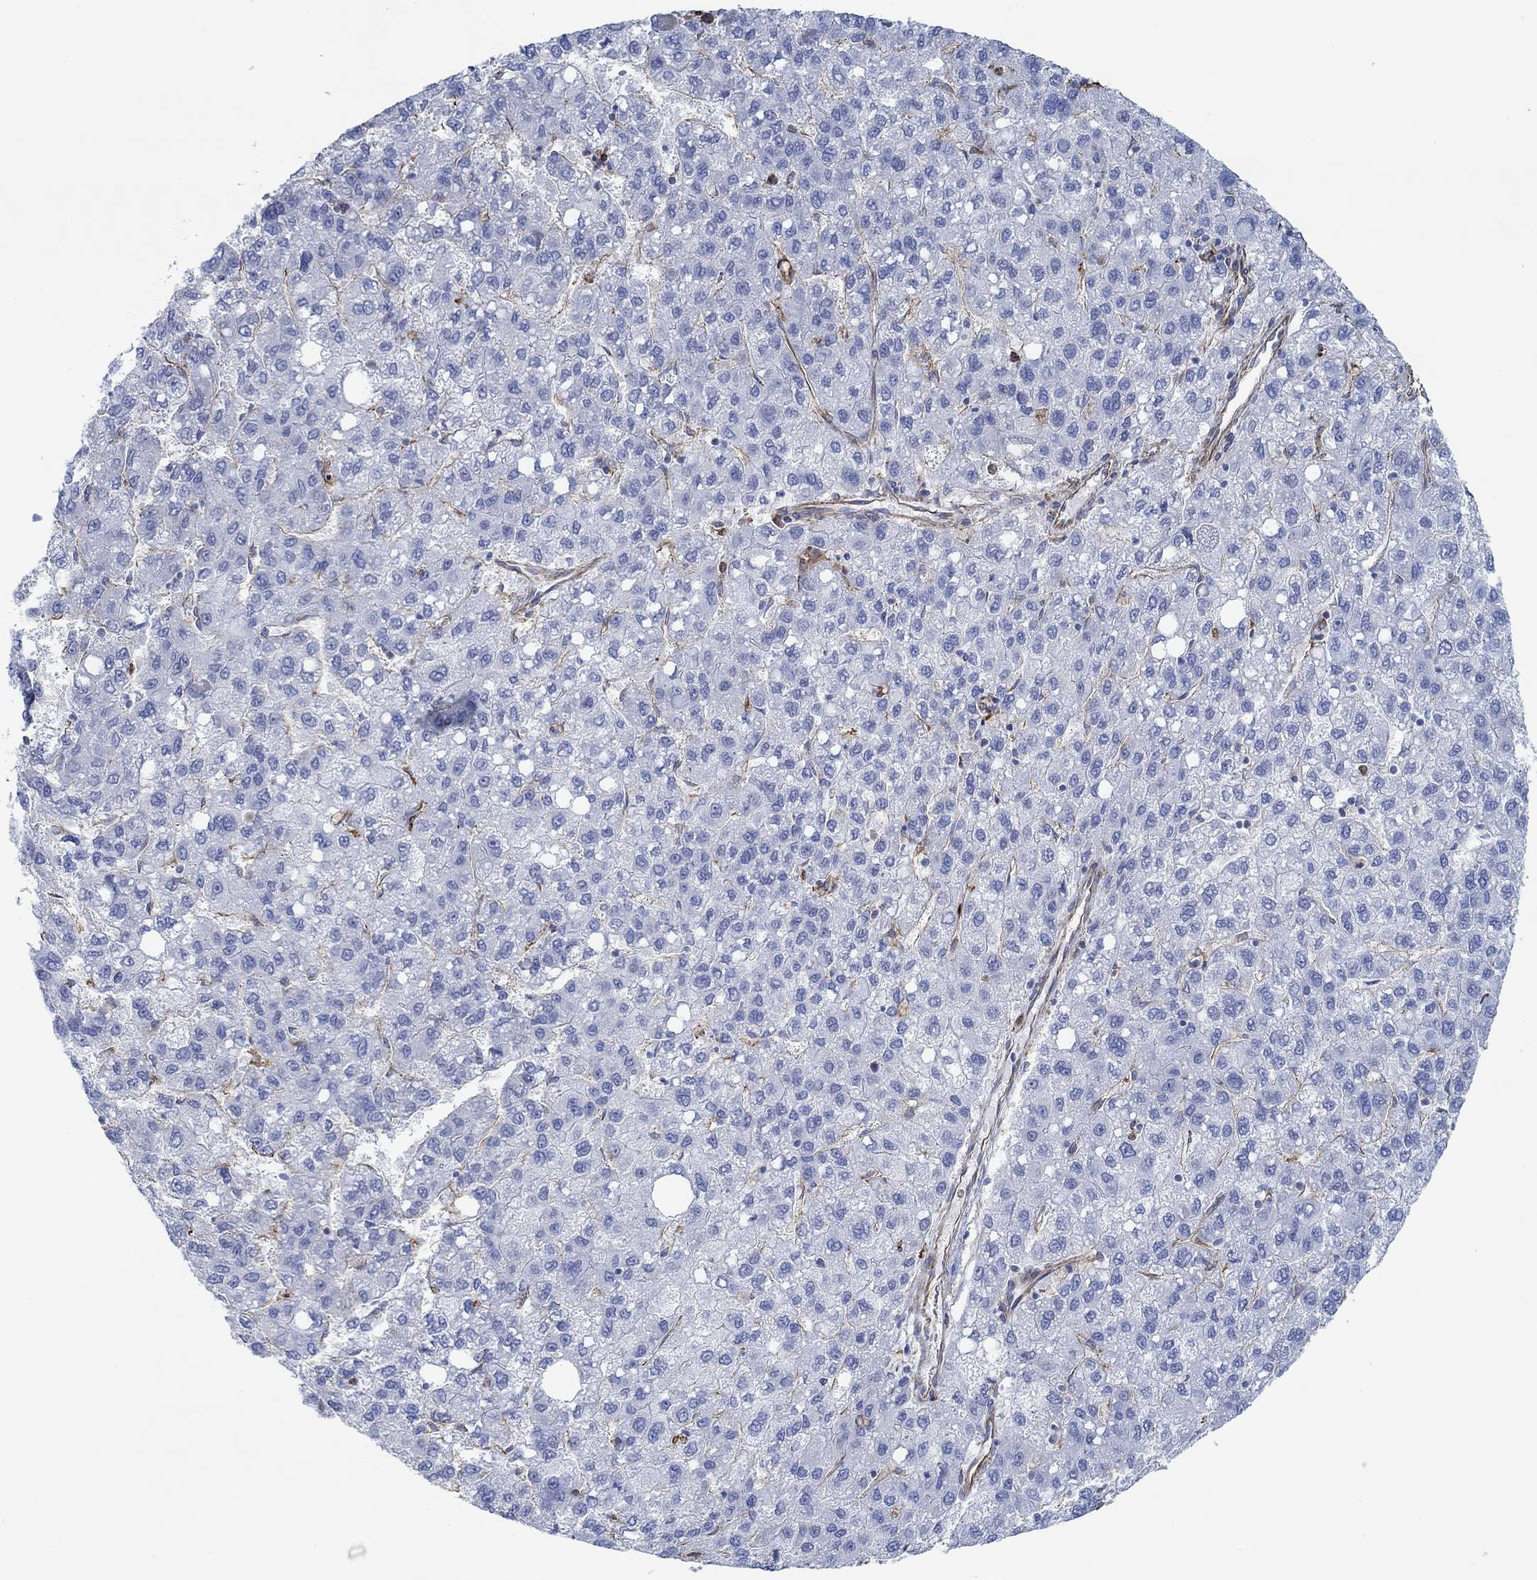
{"staining": {"intensity": "negative", "quantity": "none", "location": "none"}, "tissue": "liver cancer", "cell_type": "Tumor cells", "image_type": "cancer", "snomed": [{"axis": "morphology", "description": "Carcinoma, Hepatocellular, NOS"}, {"axis": "topography", "description": "Liver"}], "caption": "An immunohistochemistry (IHC) image of liver cancer is shown. There is no staining in tumor cells of liver cancer. (DAB immunohistochemistry visualized using brightfield microscopy, high magnification).", "gene": "STC2", "patient": {"sex": "female", "age": 82}}